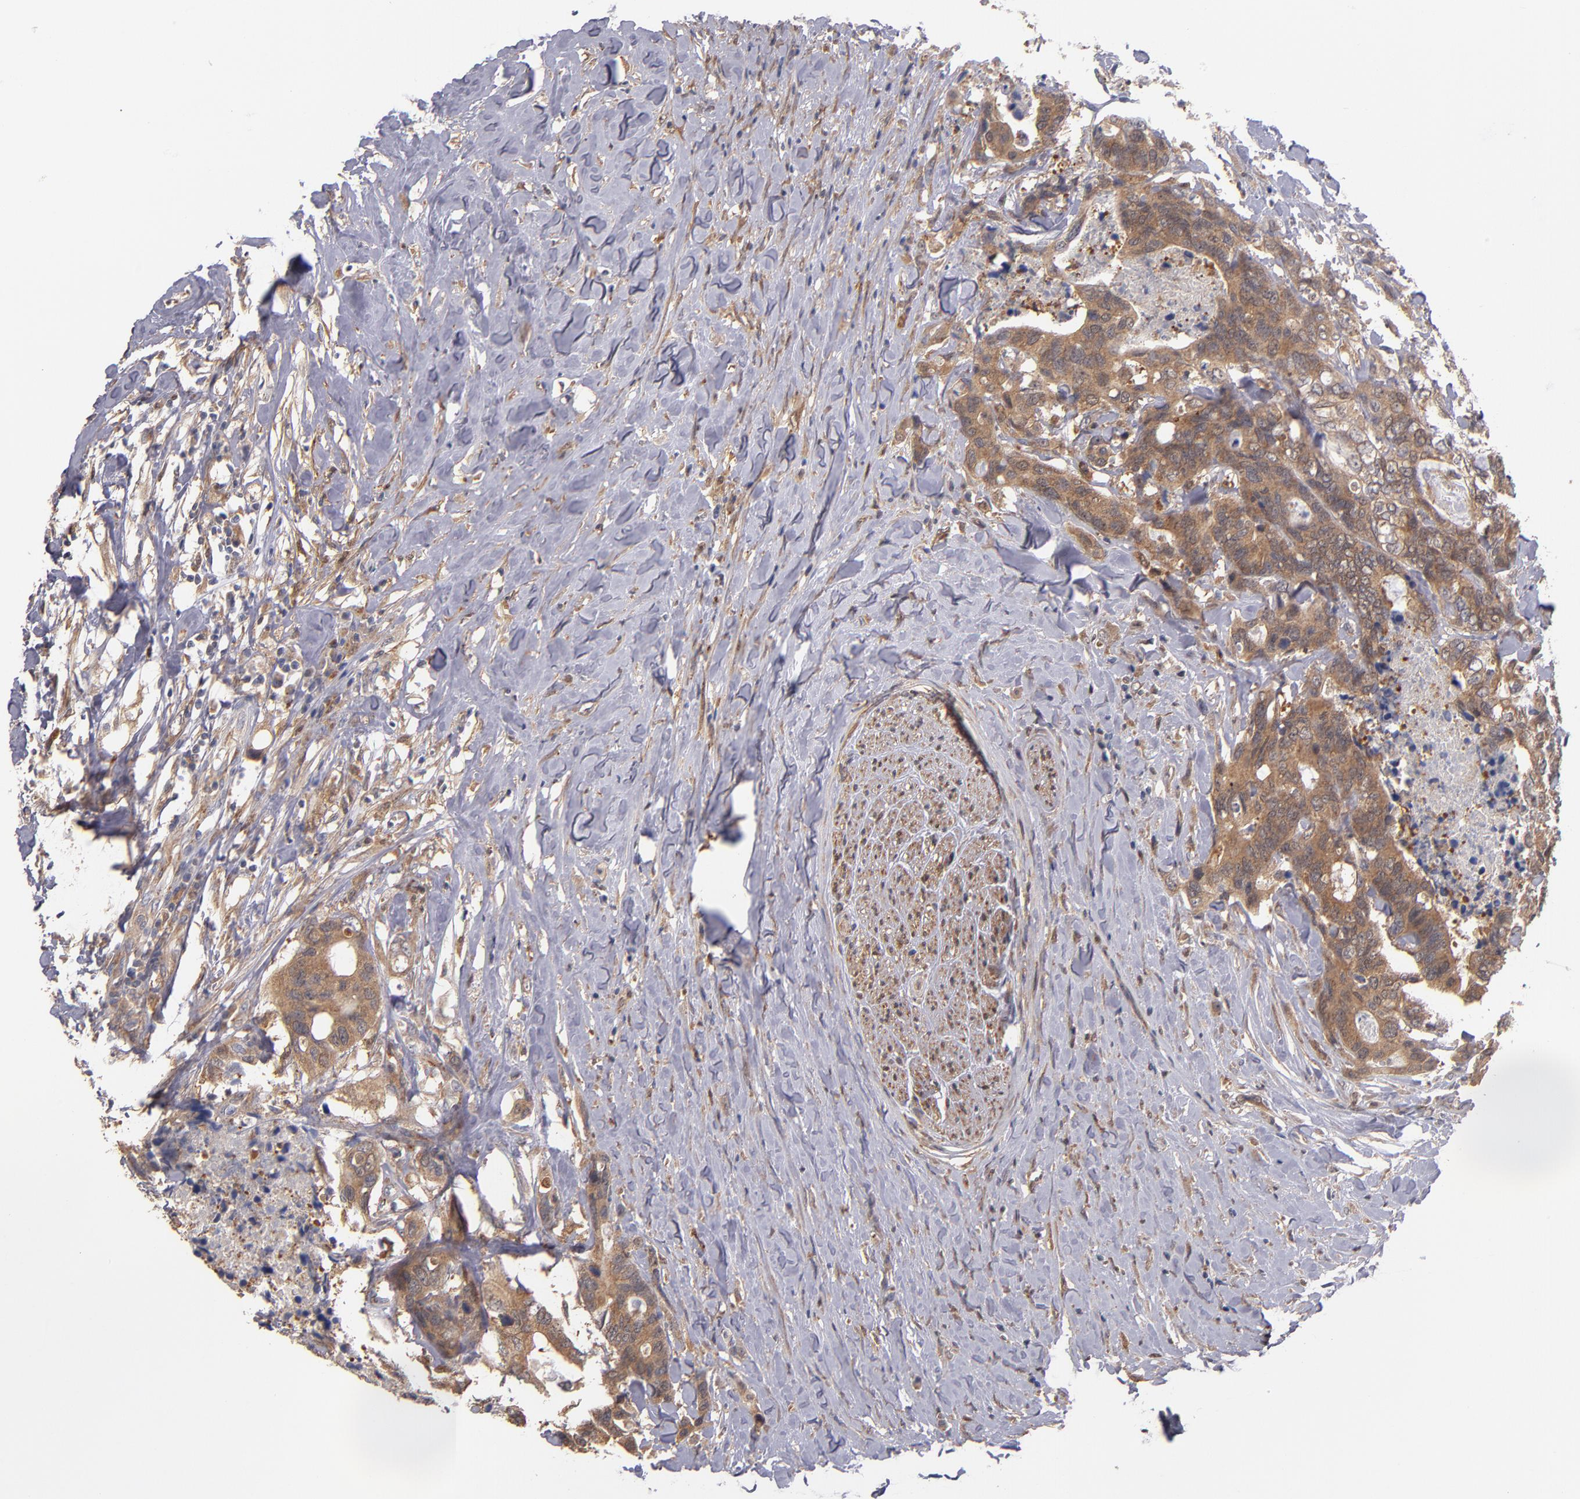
{"staining": {"intensity": "moderate", "quantity": ">75%", "location": "cytoplasmic/membranous"}, "tissue": "colorectal cancer", "cell_type": "Tumor cells", "image_type": "cancer", "snomed": [{"axis": "morphology", "description": "Adenocarcinoma, NOS"}, {"axis": "topography", "description": "Rectum"}], "caption": "Colorectal adenocarcinoma stained with IHC displays moderate cytoplasmic/membranous positivity in approximately >75% of tumor cells.", "gene": "GMFG", "patient": {"sex": "male", "age": 55}}